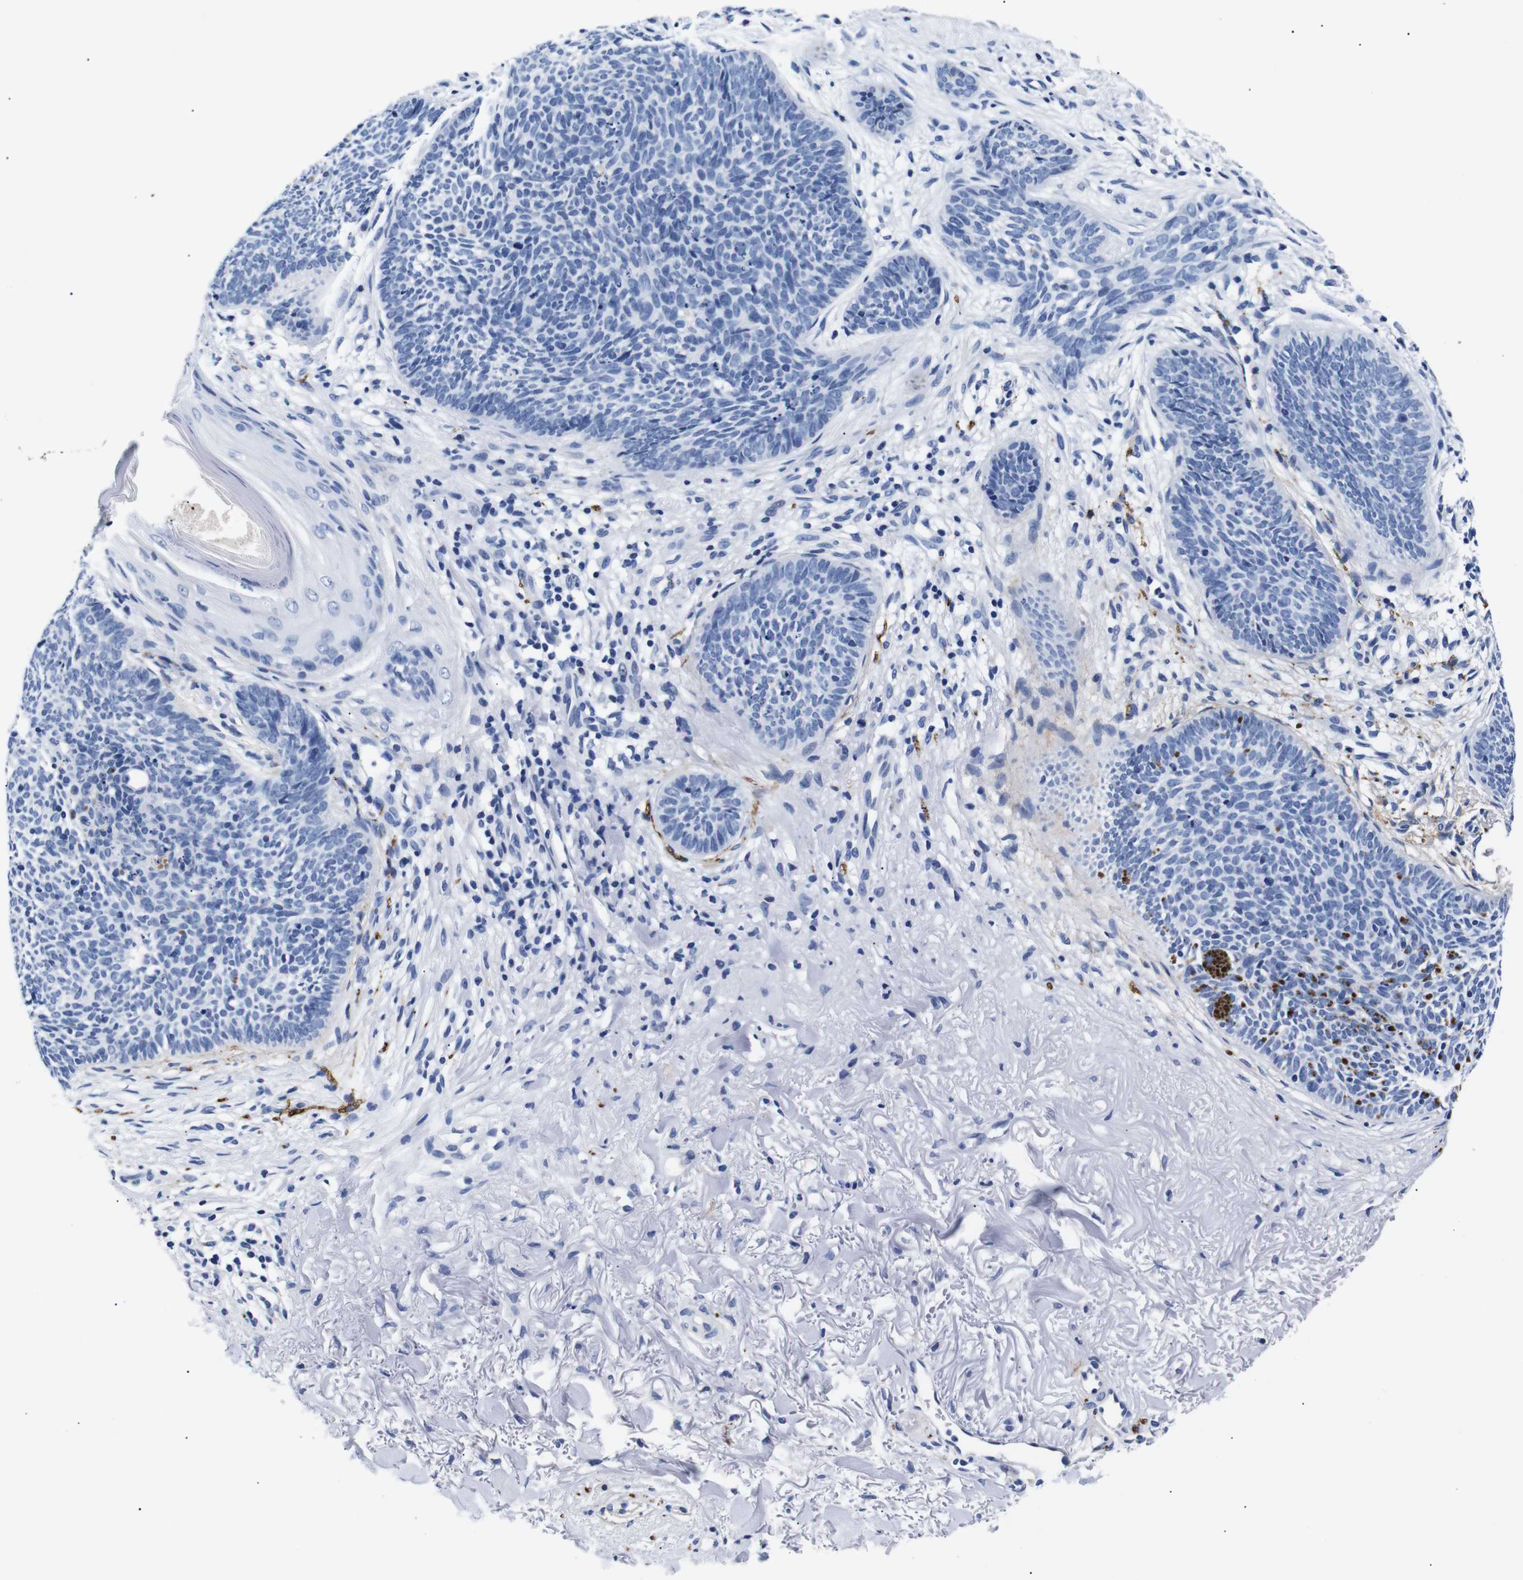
{"staining": {"intensity": "negative", "quantity": "none", "location": "none"}, "tissue": "skin cancer", "cell_type": "Tumor cells", "image_type": "cancer", "snomed": [{"axis": "morphology", "description": "Basal cell carcinoma"}, {"axis": "topography", "description": "Skin"}], "caption": "The micrograph reveals no staining of tumor cells in basal cell carcinoma (skin).", "gene": "GAP43", "patient": {"sex": "female", "age": 70}}